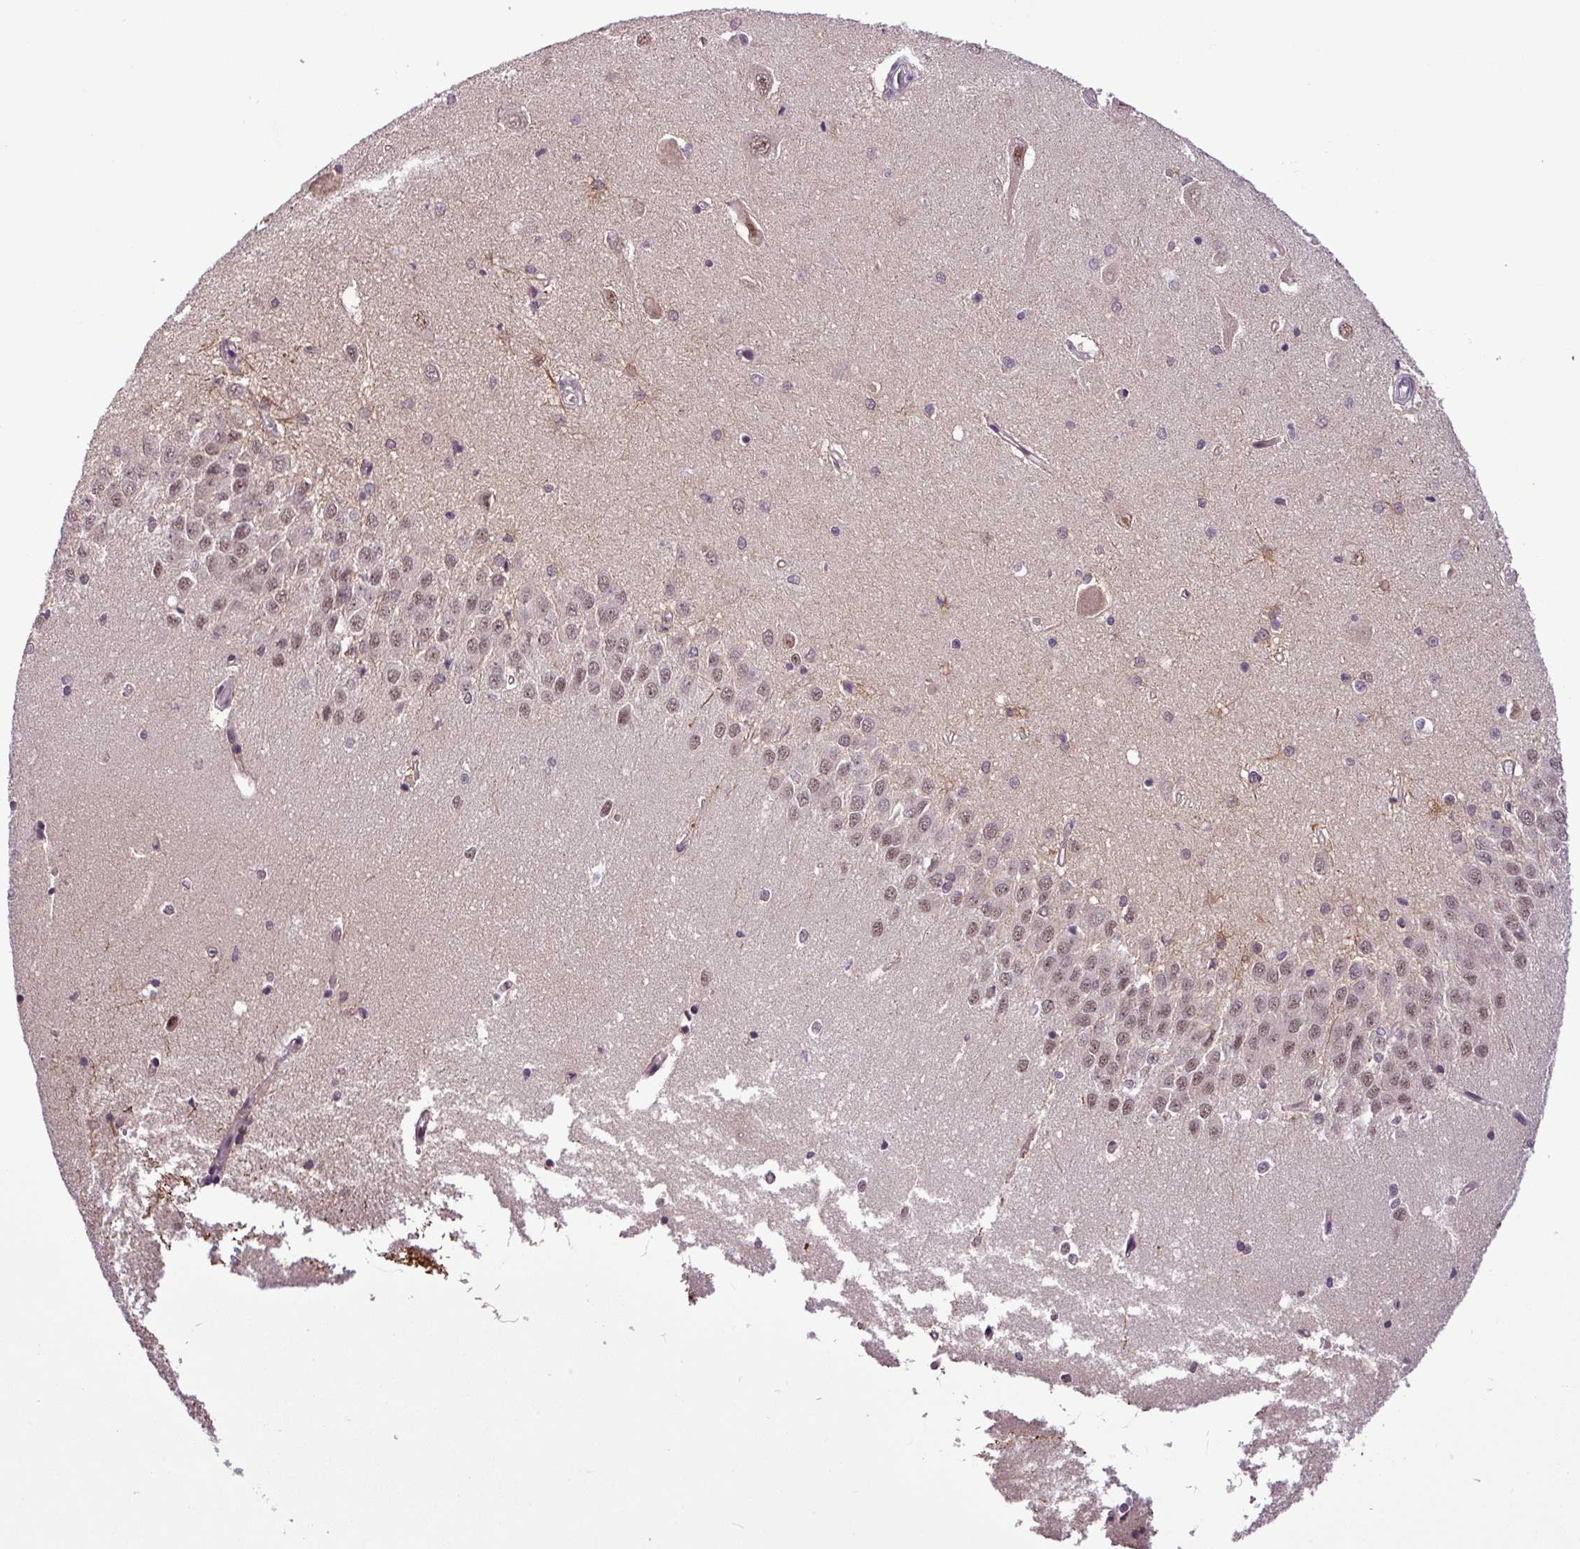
{"staining": {"intensity": "negative", "quantity": "none", "location": "none"}, "tissue": "hippocampus", "cell_type": "Glial cells", "image_type": "normal", "snomed": [{"axis": "morphology", "description": "Normal tissue, NOS"}, {"axis": "topography", "description": "Hippocampus"}], "caption": "Unremarkable hippocampus was stained to show a protein in brown. There is no significant positivity in glial cells. (DAB immunohistochemistry (IHC) visualized using brightfield microscopy, high magnification).", "gene": "MFHAS1", "patient": {"sex": "male", "age": 45}}